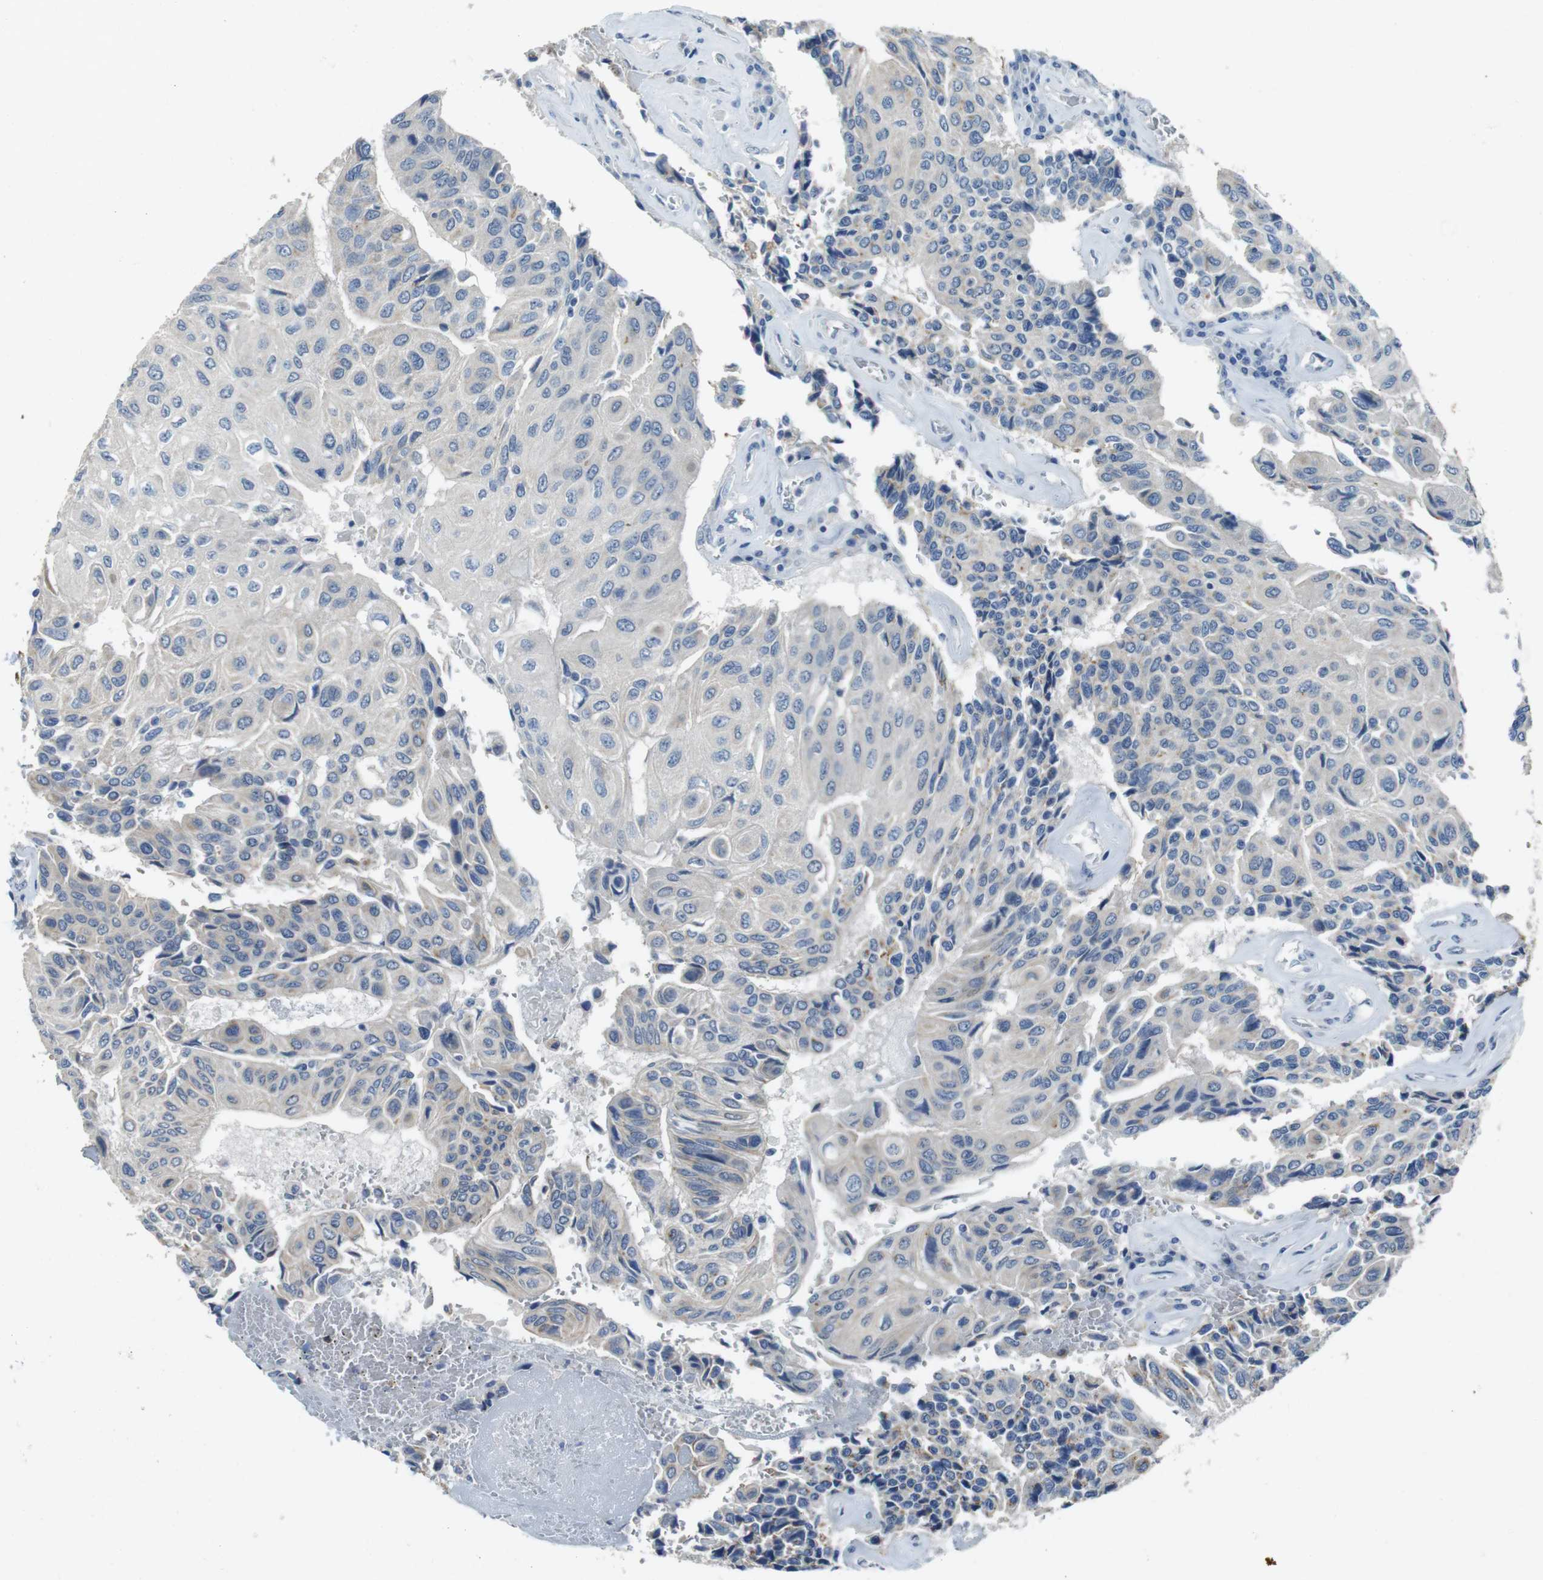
{"staining": {"intensity": "negative", "quantity": "none", "location": "none"}, "tissue": "urothelial cancer", "cell_type": "Tumor cells", "image_type": "cancer", "snomed": [{"axis": "morphology", "description": "Urothelial carcinoma, High grade"}, {"axis": "topography", "description": "Urinary bladder"}], "caption": "Immunohistochemical staining of urothelial cancer exhibits no significant staining in tumor cells.", "gene": "ENTPD7", "patient": {"sex": "female", "age": 85}}